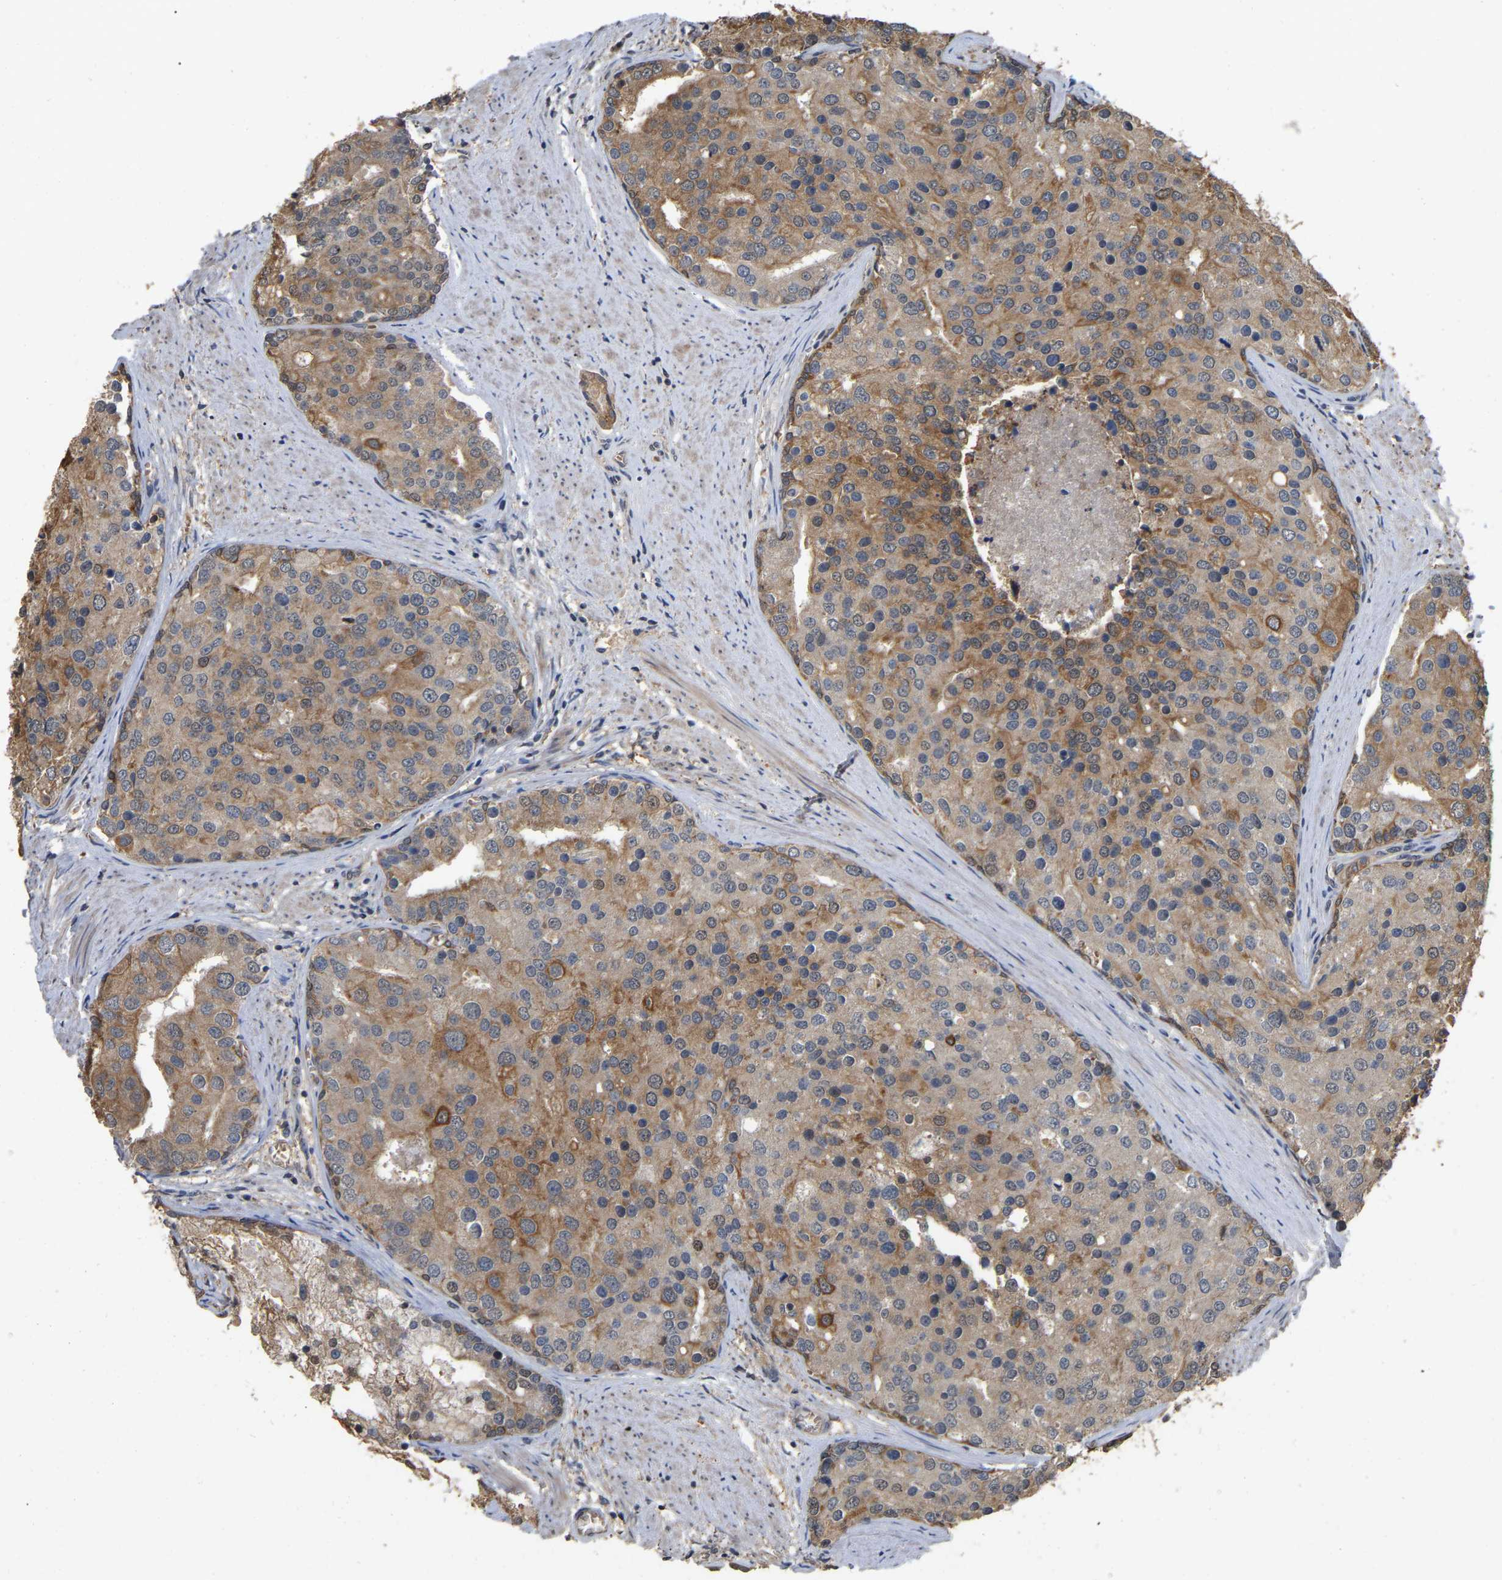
{"staining": {"intensity": "moderate", "quantity": "25%-75%", "location": "cytoplasmic/membranous"}, "tissue": "prostate cancer", "cell_type": "Tumor cells", "image_type": "cancer", "snomed": [{"axis": "morphology", "description": "Adenocarcinoma, High grade"}, {"axis": "topography", "description": "Prostate"}], "caption": "Immunohistochemistry of prostate high-grade adenocarcinoma displays medium levels of moderate cytoplasmic/membranous staining in about 25%-75% of tumor cells.", "gene": "FAM219A", "patient": {"sex": "male", "age": 50}}